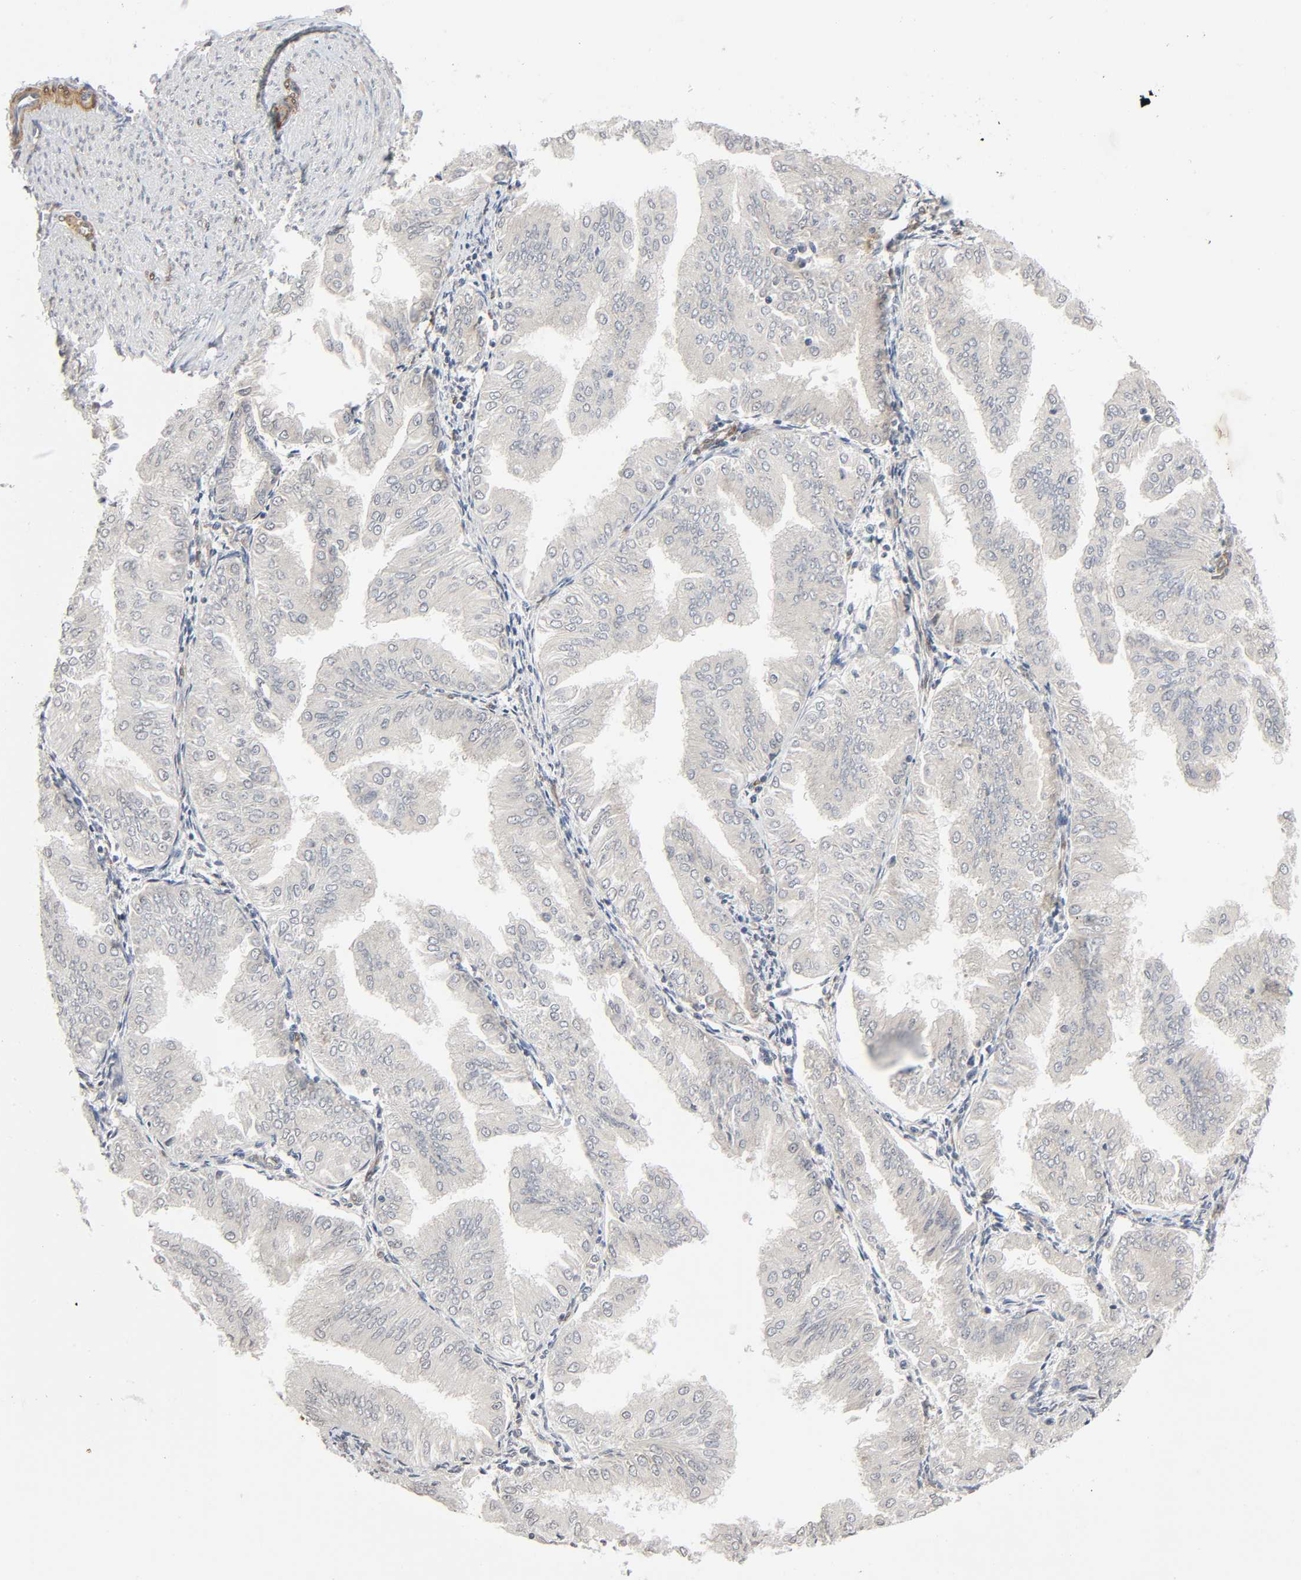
{"staining": {"intensity": "weak", "quantity": "25%-75%", "location": "cytoplasmic/membranous"}, "tissue": "endometrial cancer", "cell_type": "Tumor cells", "image_type": "cancer", "snomed": [{"axis": "morphology", "description": "Adenocarcinoma, NOS"}, {"axis": "topography", "description": "Endometrium"}], "caption": "Immunohistochemical staining of human adenocarcinoma (endometrial) reveals low levels of weak cytoplasmic/membranous positivity in approximately 25%-75% of tumor cells.", "gene": "PTK2", "patient": {"sex": "female", "age": 53}}